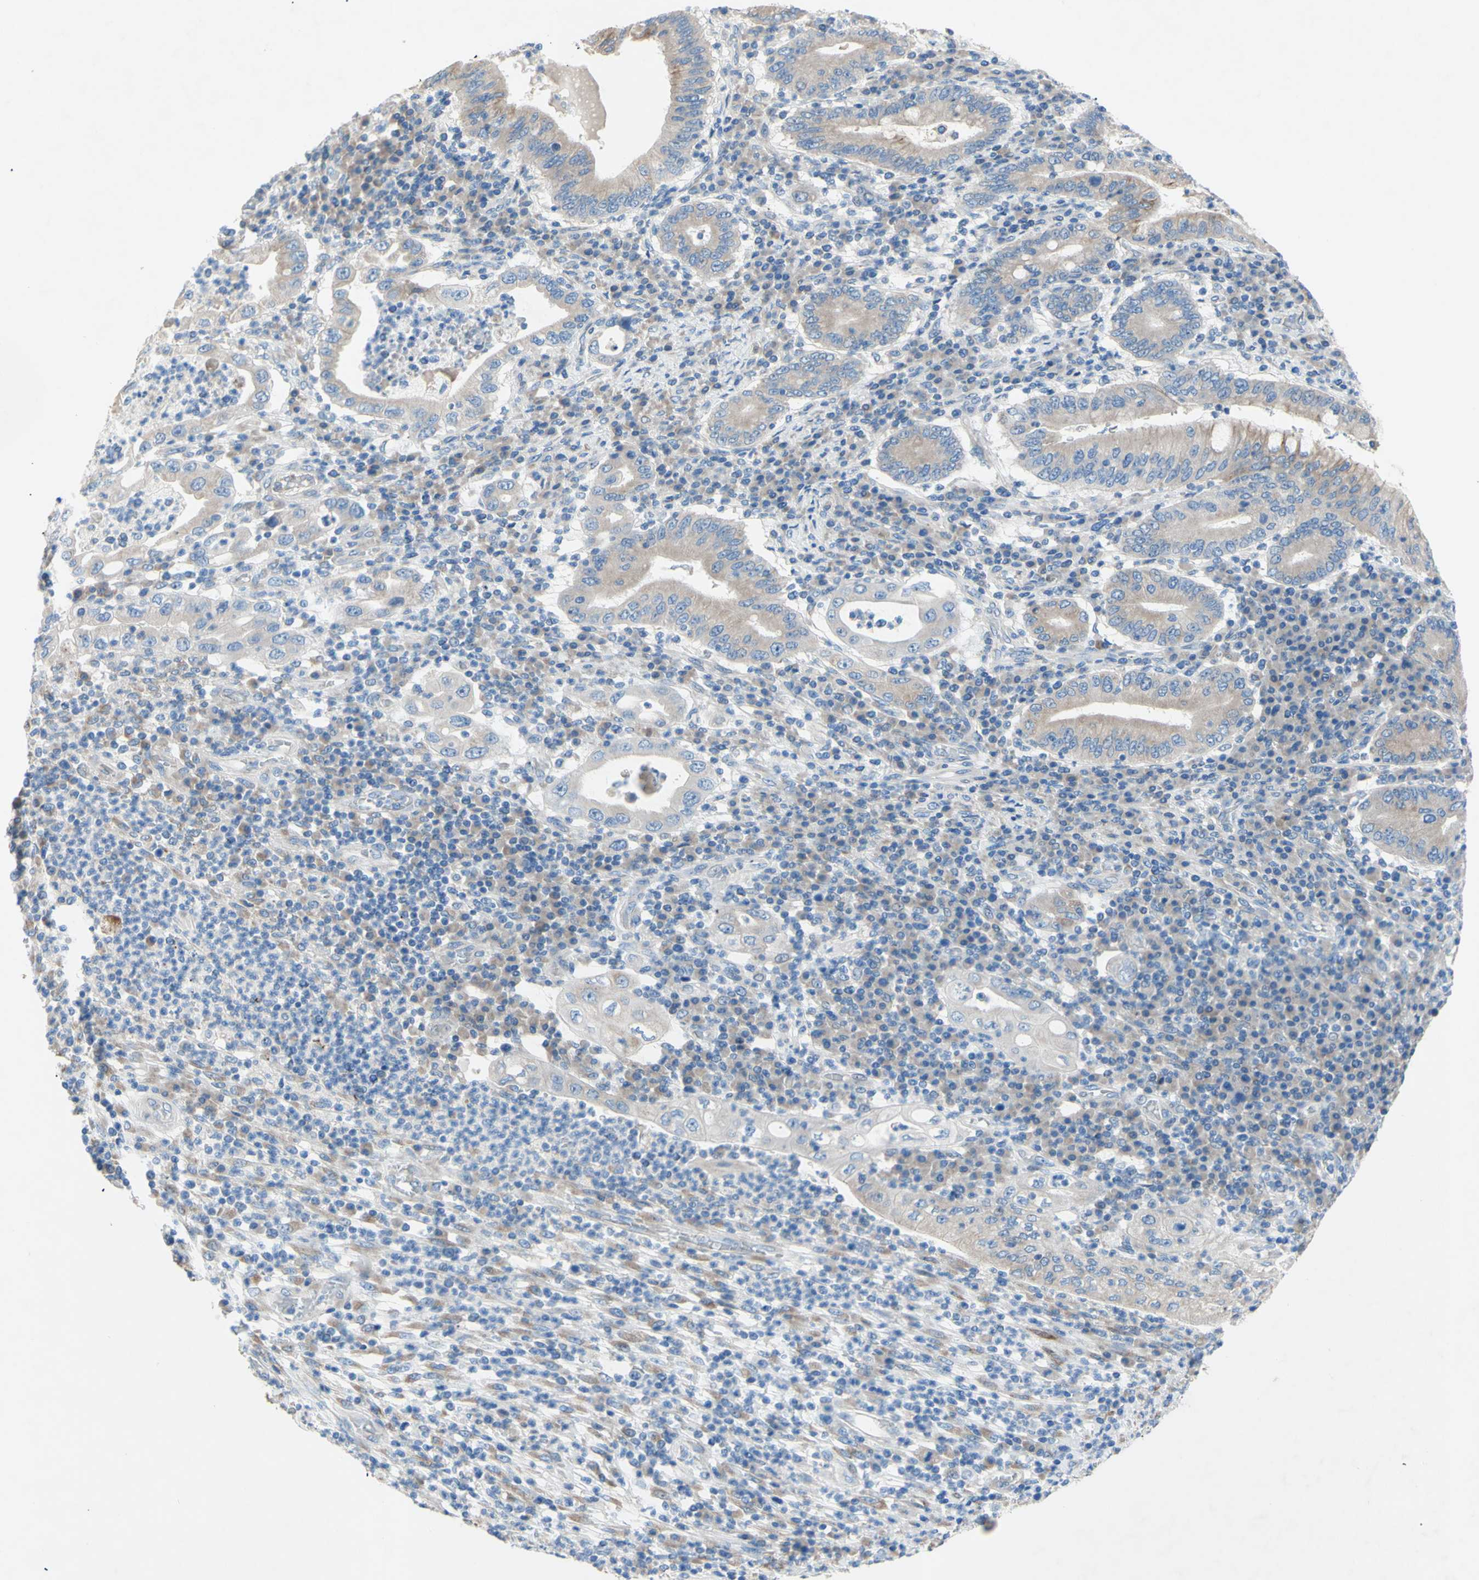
{"staining": {"intensity": "weak", "quantity": "<25%", "location": "cytoplasmic/membranous"}, "tissue": "stomach cancer", "cell_type": "Tumor cells", "image_type": "cancer", "snomed": [{"axis": "morphology", "description": "Normal tissue, NOS"}, {"axis": "morphology", "description": "Adenocarcinoma, NOS"}, {"axis": "topography", "description": "Esophagus"}, {"axis": "topography", "description": "Stomach, upper"}, {"axis": "topography", "description": "Peripheral nerve tissue"}], "caption": "An immunohistochemistry (IHC) image of stomach adenocarcinoma is shown. There is no staining in tumor cells of stomach adenocarcinoma.", "gene": "TMIGD2", "patient": {"sex": "male", "age": 62}}